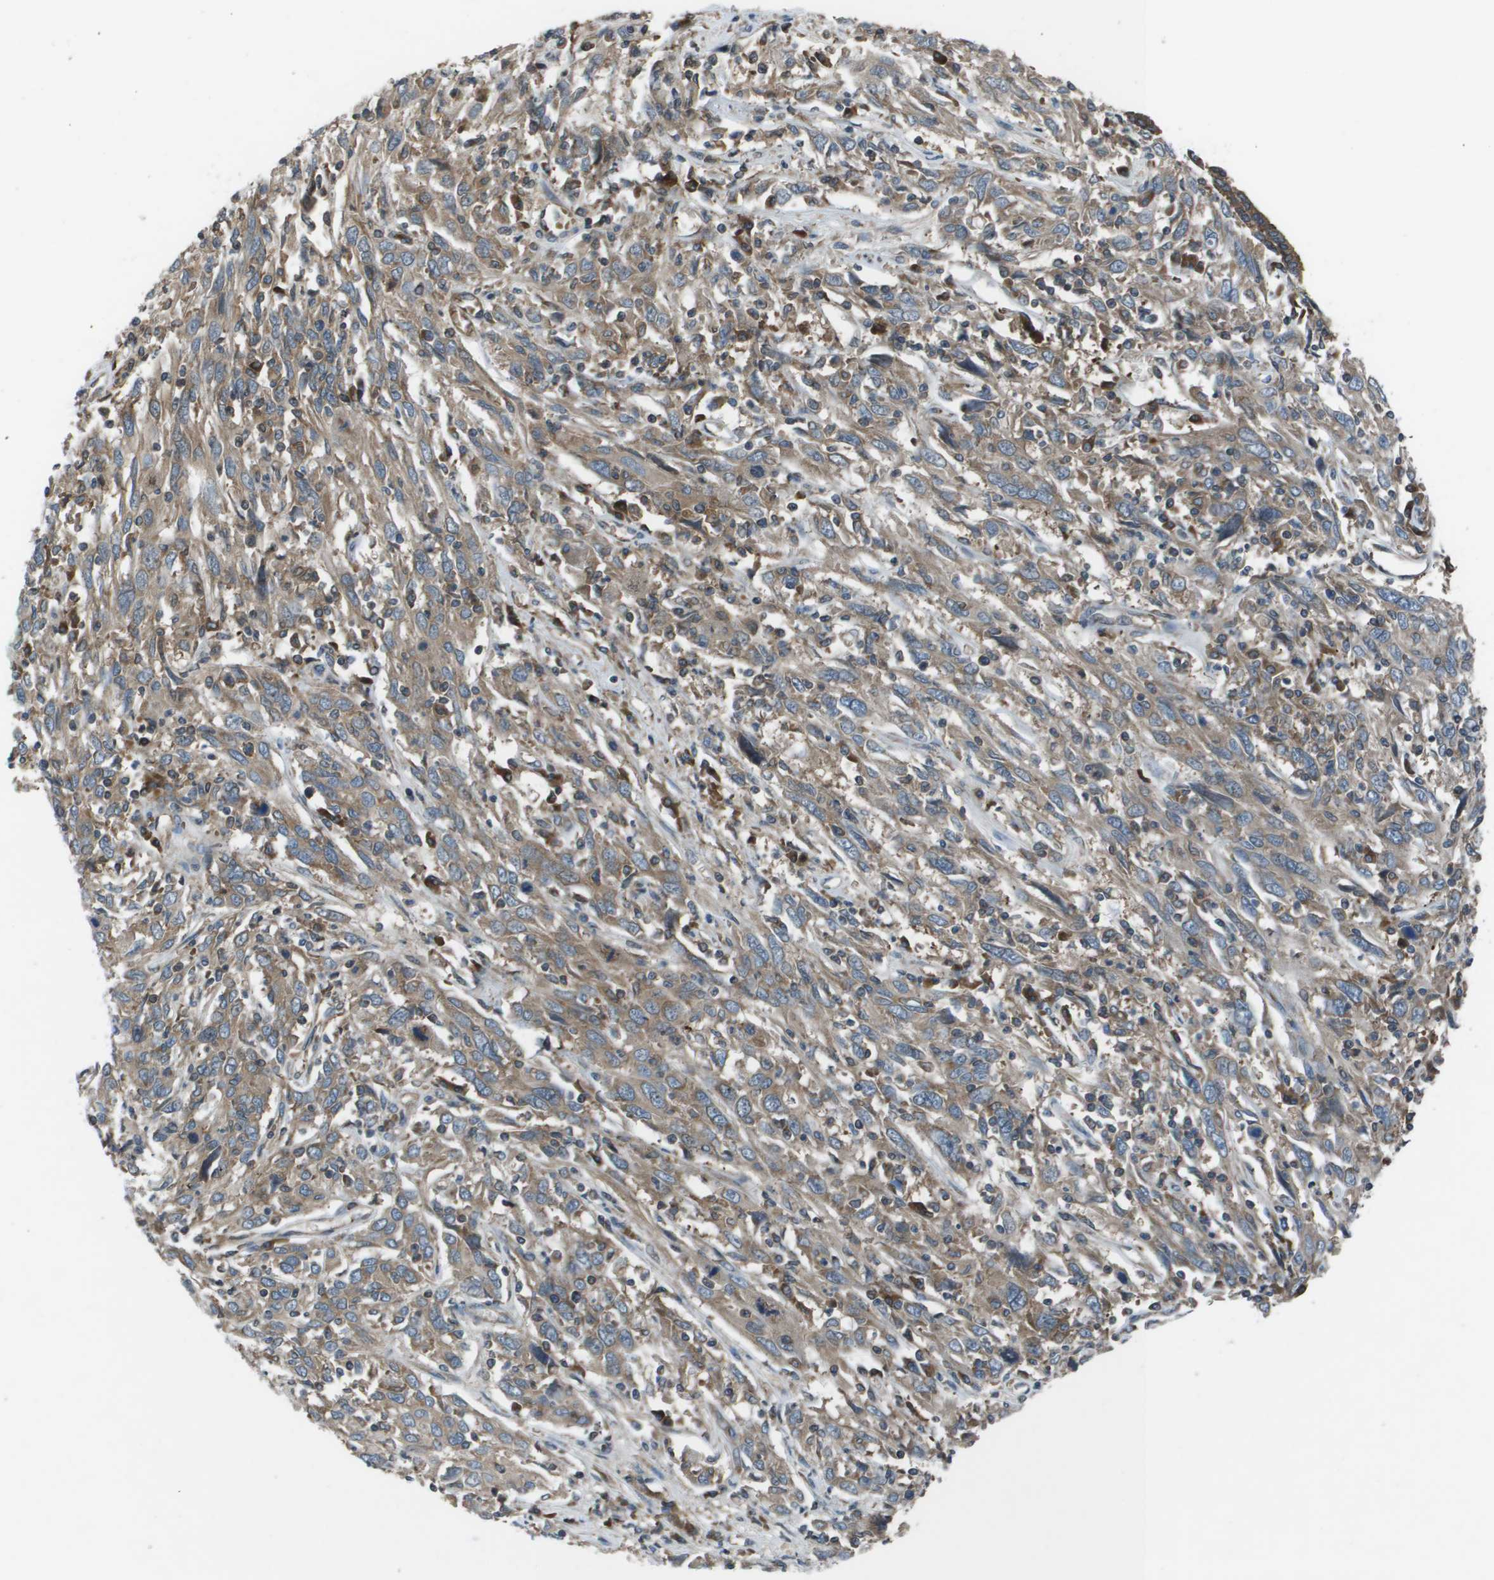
{"staining": {"intensity": "moderate", "quantity": ">75%", "location": "cytoplasmic/membranous"}, "tissue": "cervical cancer", "cell_type": "Tumor cells", "image_type": "cancer", "snomed": [{"axis": "morphology", "description": "Squamous cell carcinoma, NOS"}, {"axis": "topography", "description": "Cervix"}], "caption": "Squamous cell carcinoma (cervical) tissue reveals moderate cytoplasmic/membranous expression in about >75% of tumor cells", "gene": "EIF3B", "patient": {"sex": "female", "age": 46}}